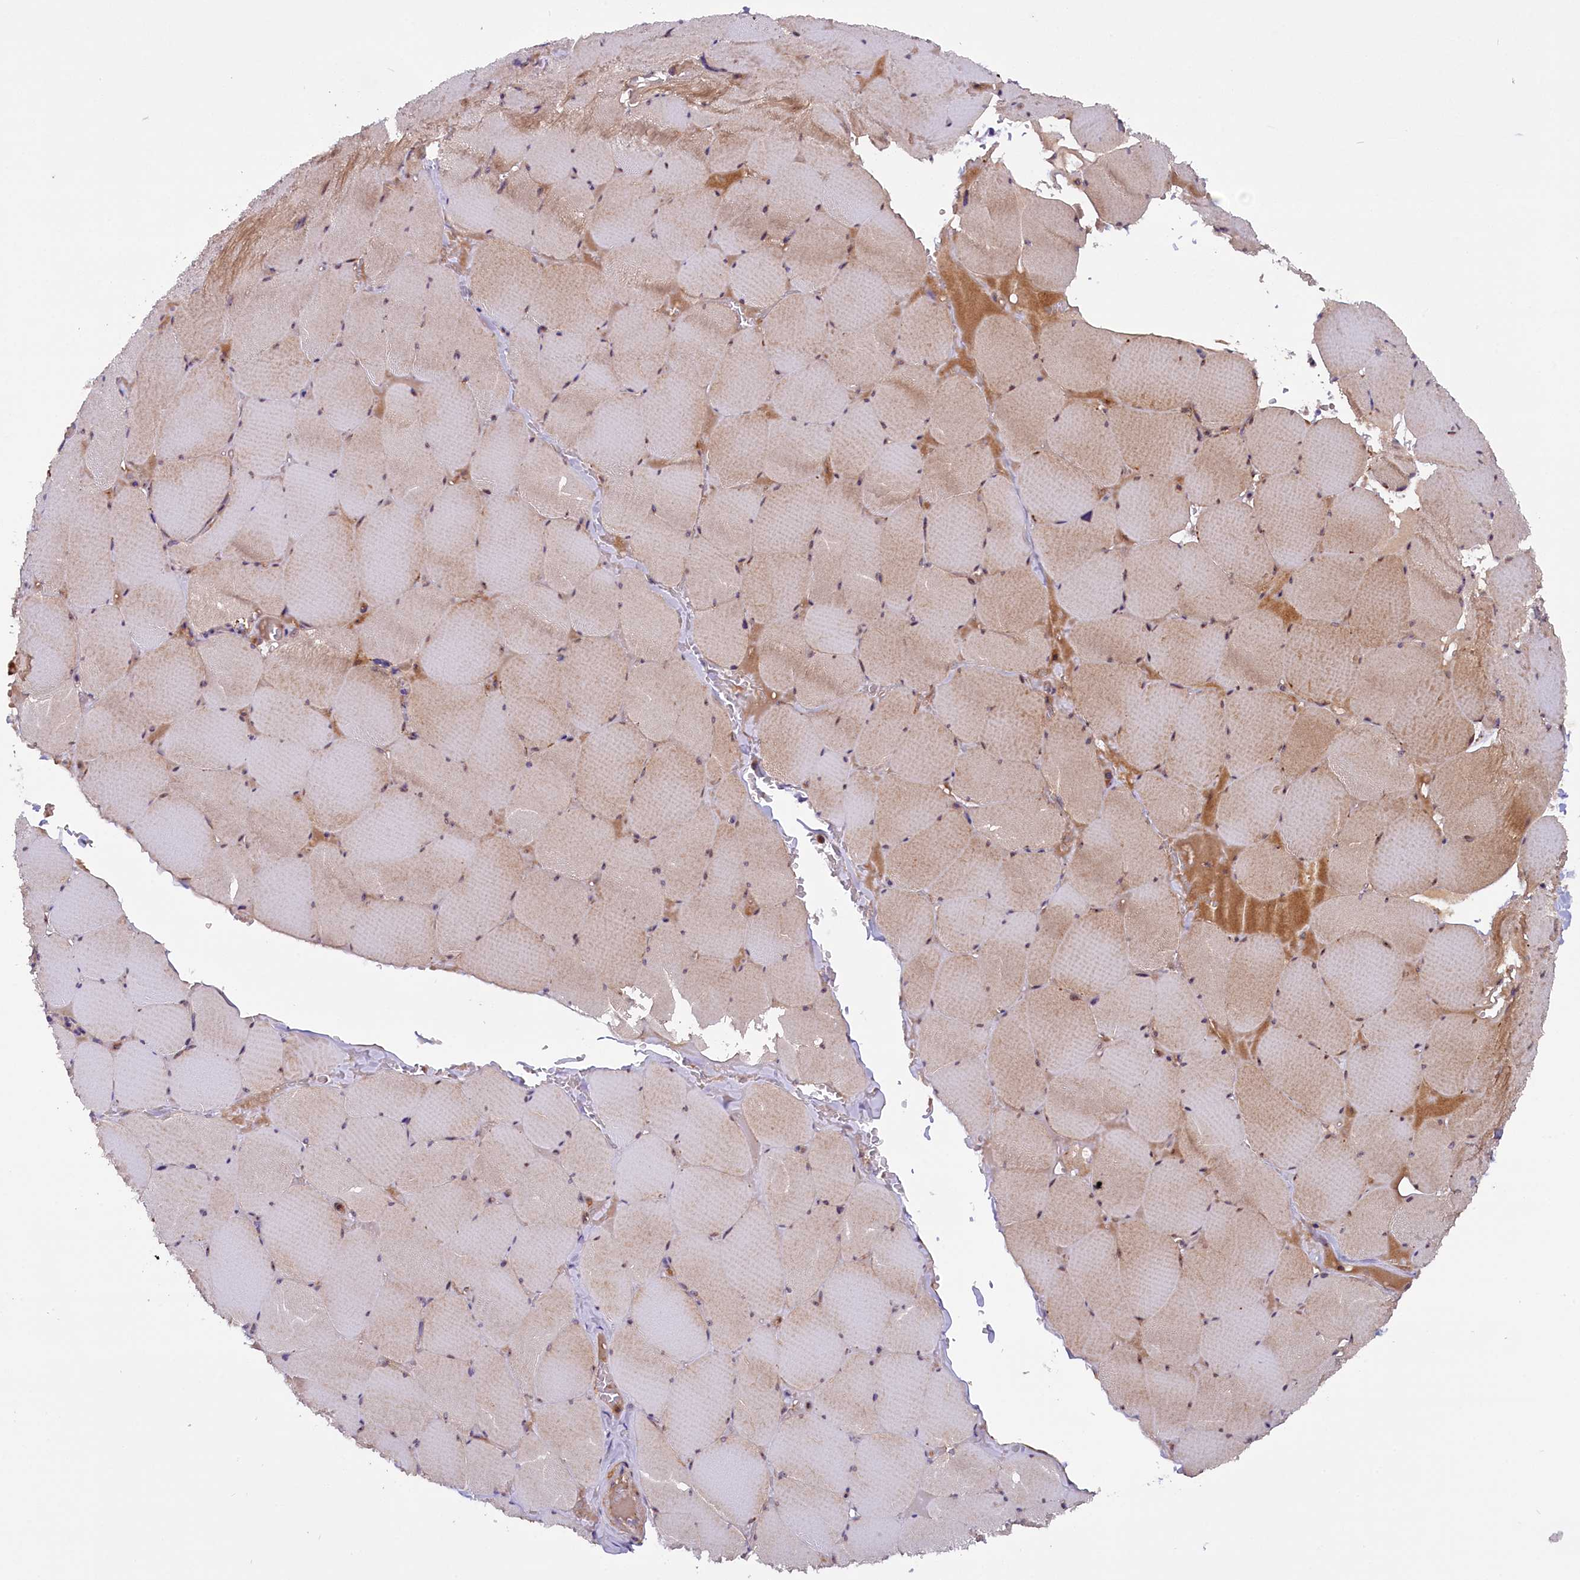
{"staining": {"intensity": "moderate", "quantity": ">75%", "location": "cytoplasmic/membranous"}, "tissue": "skeletal muscle", "cell_type": "Myocytes", "image_type": "normal", "snomed": [{"axis": "morphology", "description": "Normal tissue, NOS"}, {"axis": "topography", "description": "Skeletal muscle"}, {"axis": "topography", "description": "Head-Neck"}], "caption": "Benign skeletal muscle shows moderate cytoplasmic/membranous staining in approximately >75% of myocytes.", "gene": "FRY", "patient": {"sex": "male", "age": 66}}